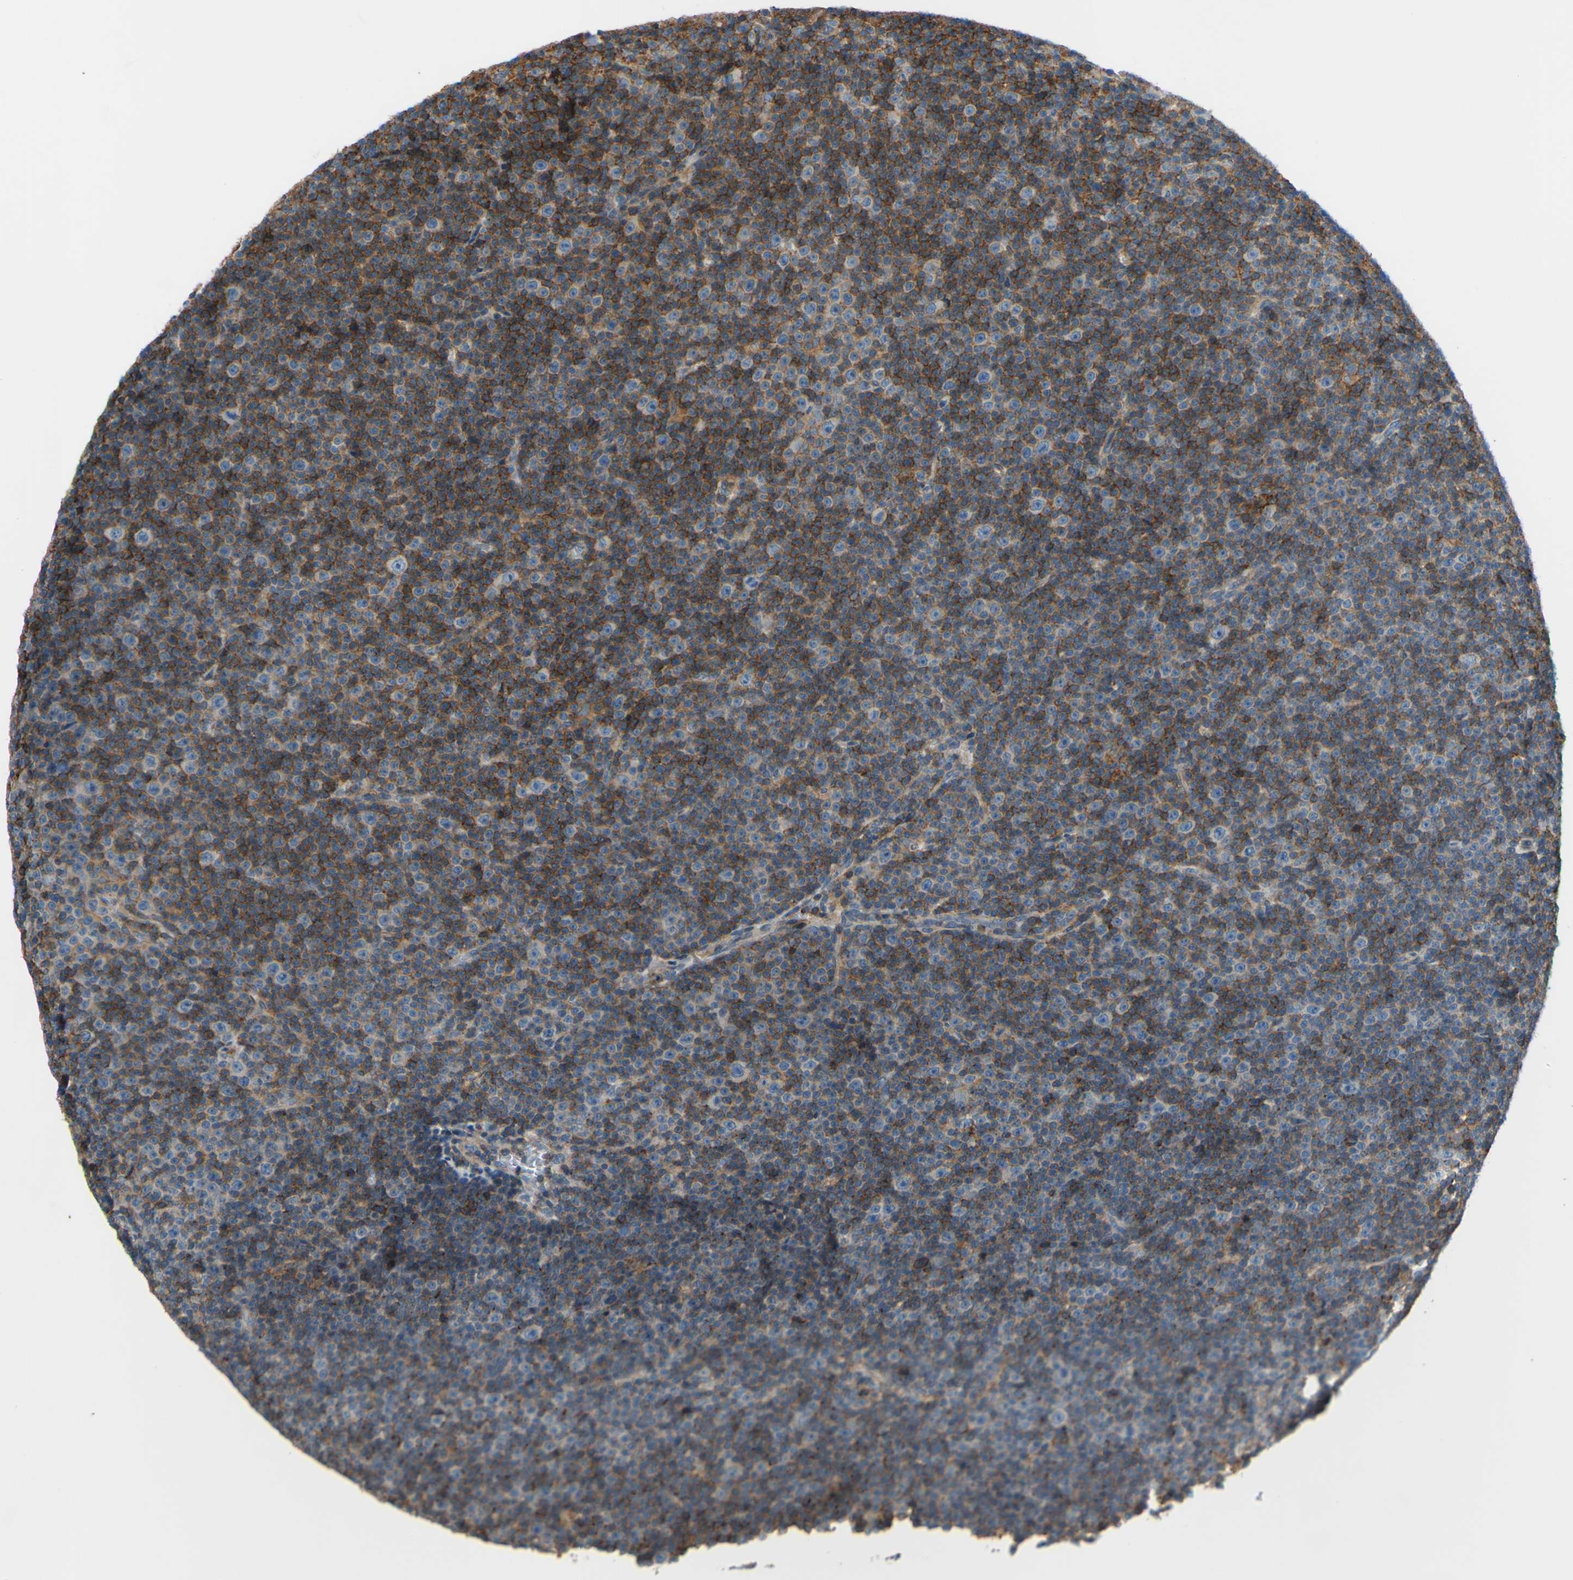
{"staining": {"intensity": "moderate", "quantity": "25%-75%", "location": "cytoplasmic/membranous"}, "tissue": "lymphoma", "cell_type": "Tumor cells", "image_type": "cancer", "snomed": [{"axis": "morphology", "description": "Malignant lymphoma, non-Hodgkin's type, Low grade"}, {"axis": "topography", "description": "Lymph node"}], "caption": "An immunohistochemistry (IHC) photomicrograph of neoplastic tissue is shown. Protein staining in brown highlights moderate cytoplasmic/membranous positivity in lymphoma within tumor cells. (DAB (3,3'-diaminobenzidine) = brown stain, brightfield microscopy at high magnification).", "gene": "POR", "patient": {"sex": "female", "age": 67}}